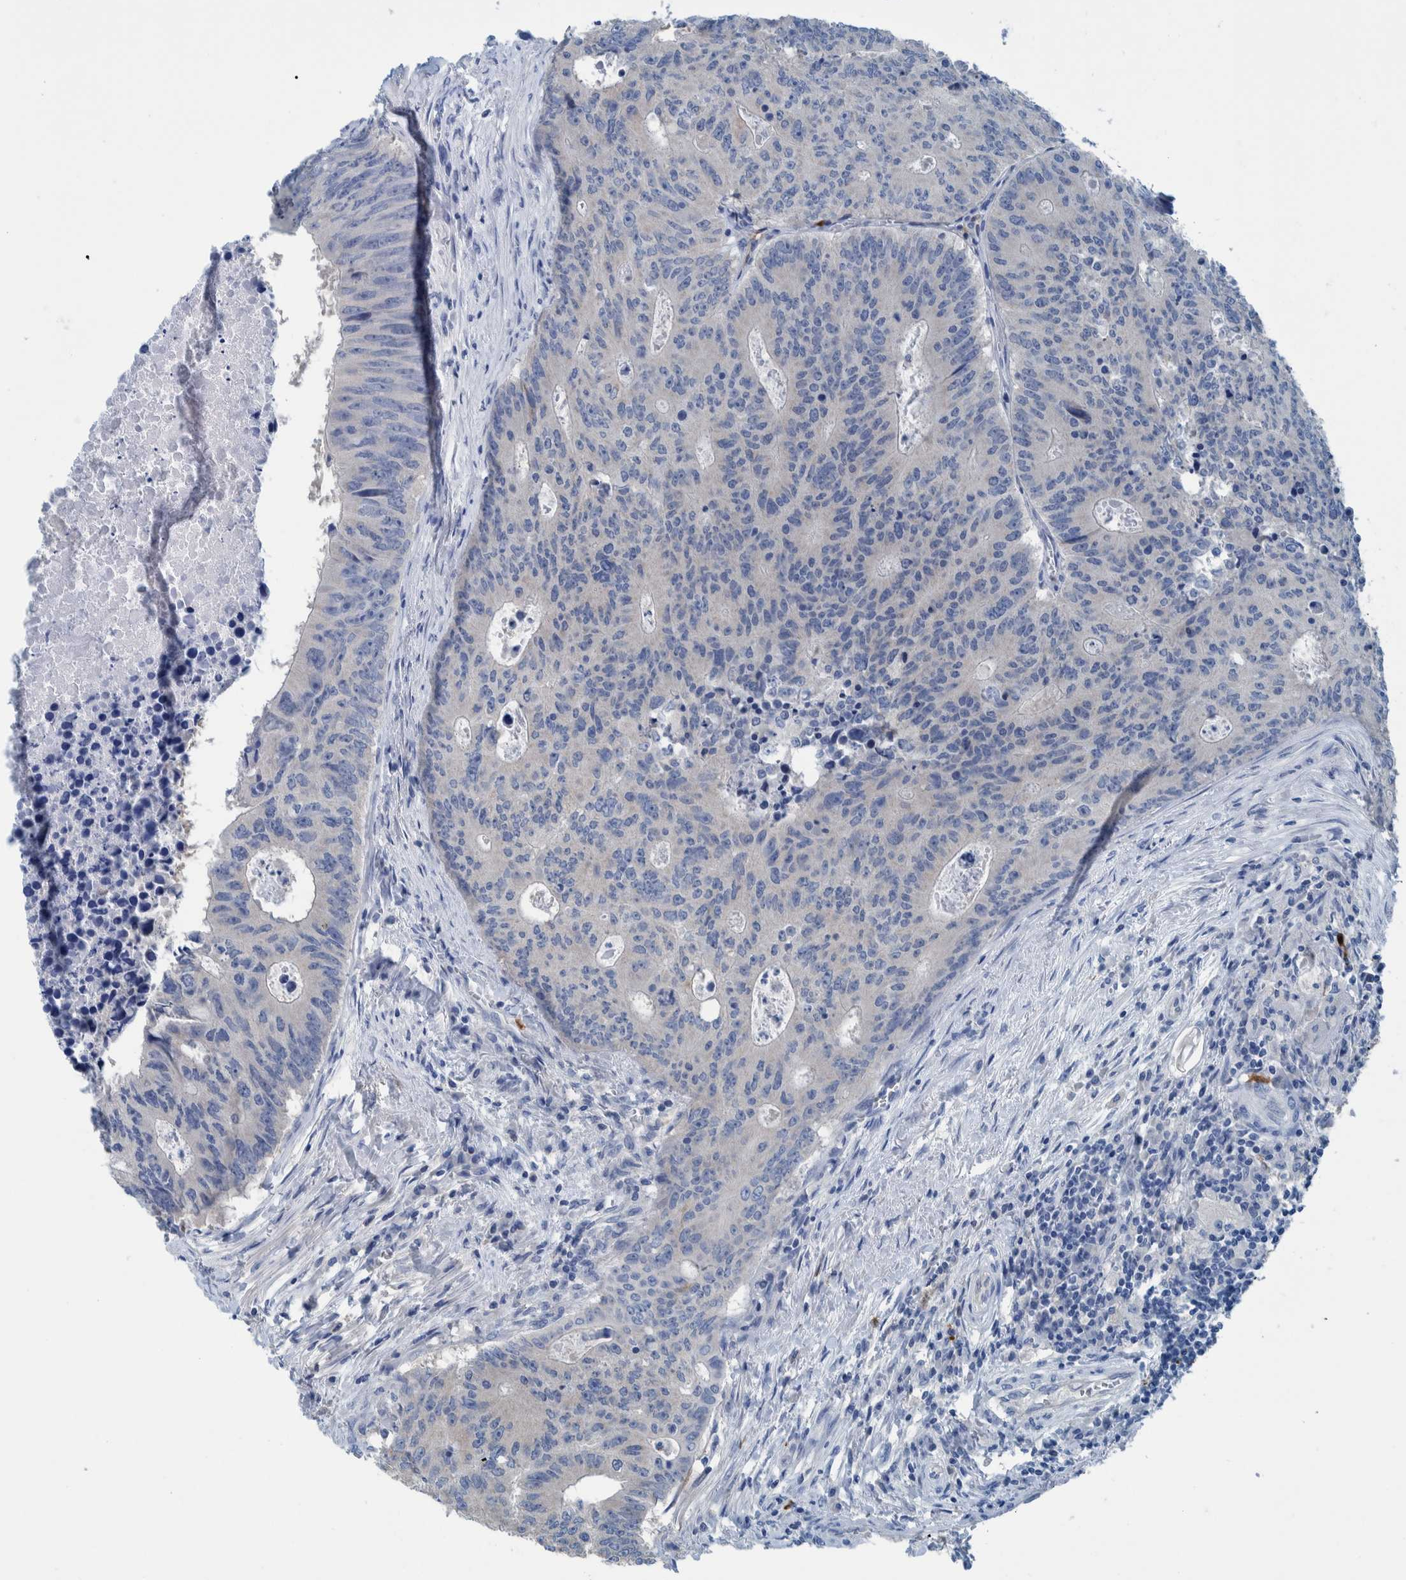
{"staining": {"intensity": "negative", "quantity": "none", "location": "none"}, "tissue": "colorectal cancer", "cell_type": "Tumor cells", "image_type": "cancer", "snomed": [{"axis": "morphology", "description": "Adenocarcinoma, NOS"}, {"axis": "topography", "description": "Colon"}], "caption": "Photomicrograph shows no protein expression in tumor cells of colorectal cancer (adenocarcinoma) tissue. The staining was performed using DAB to visualize the protein expression in brown, while the nuclei were stained in blue with hematoxylin (Magnification: 20x).", "gene": "IDO1", "patient": {"sex": "male", "age": 87}}